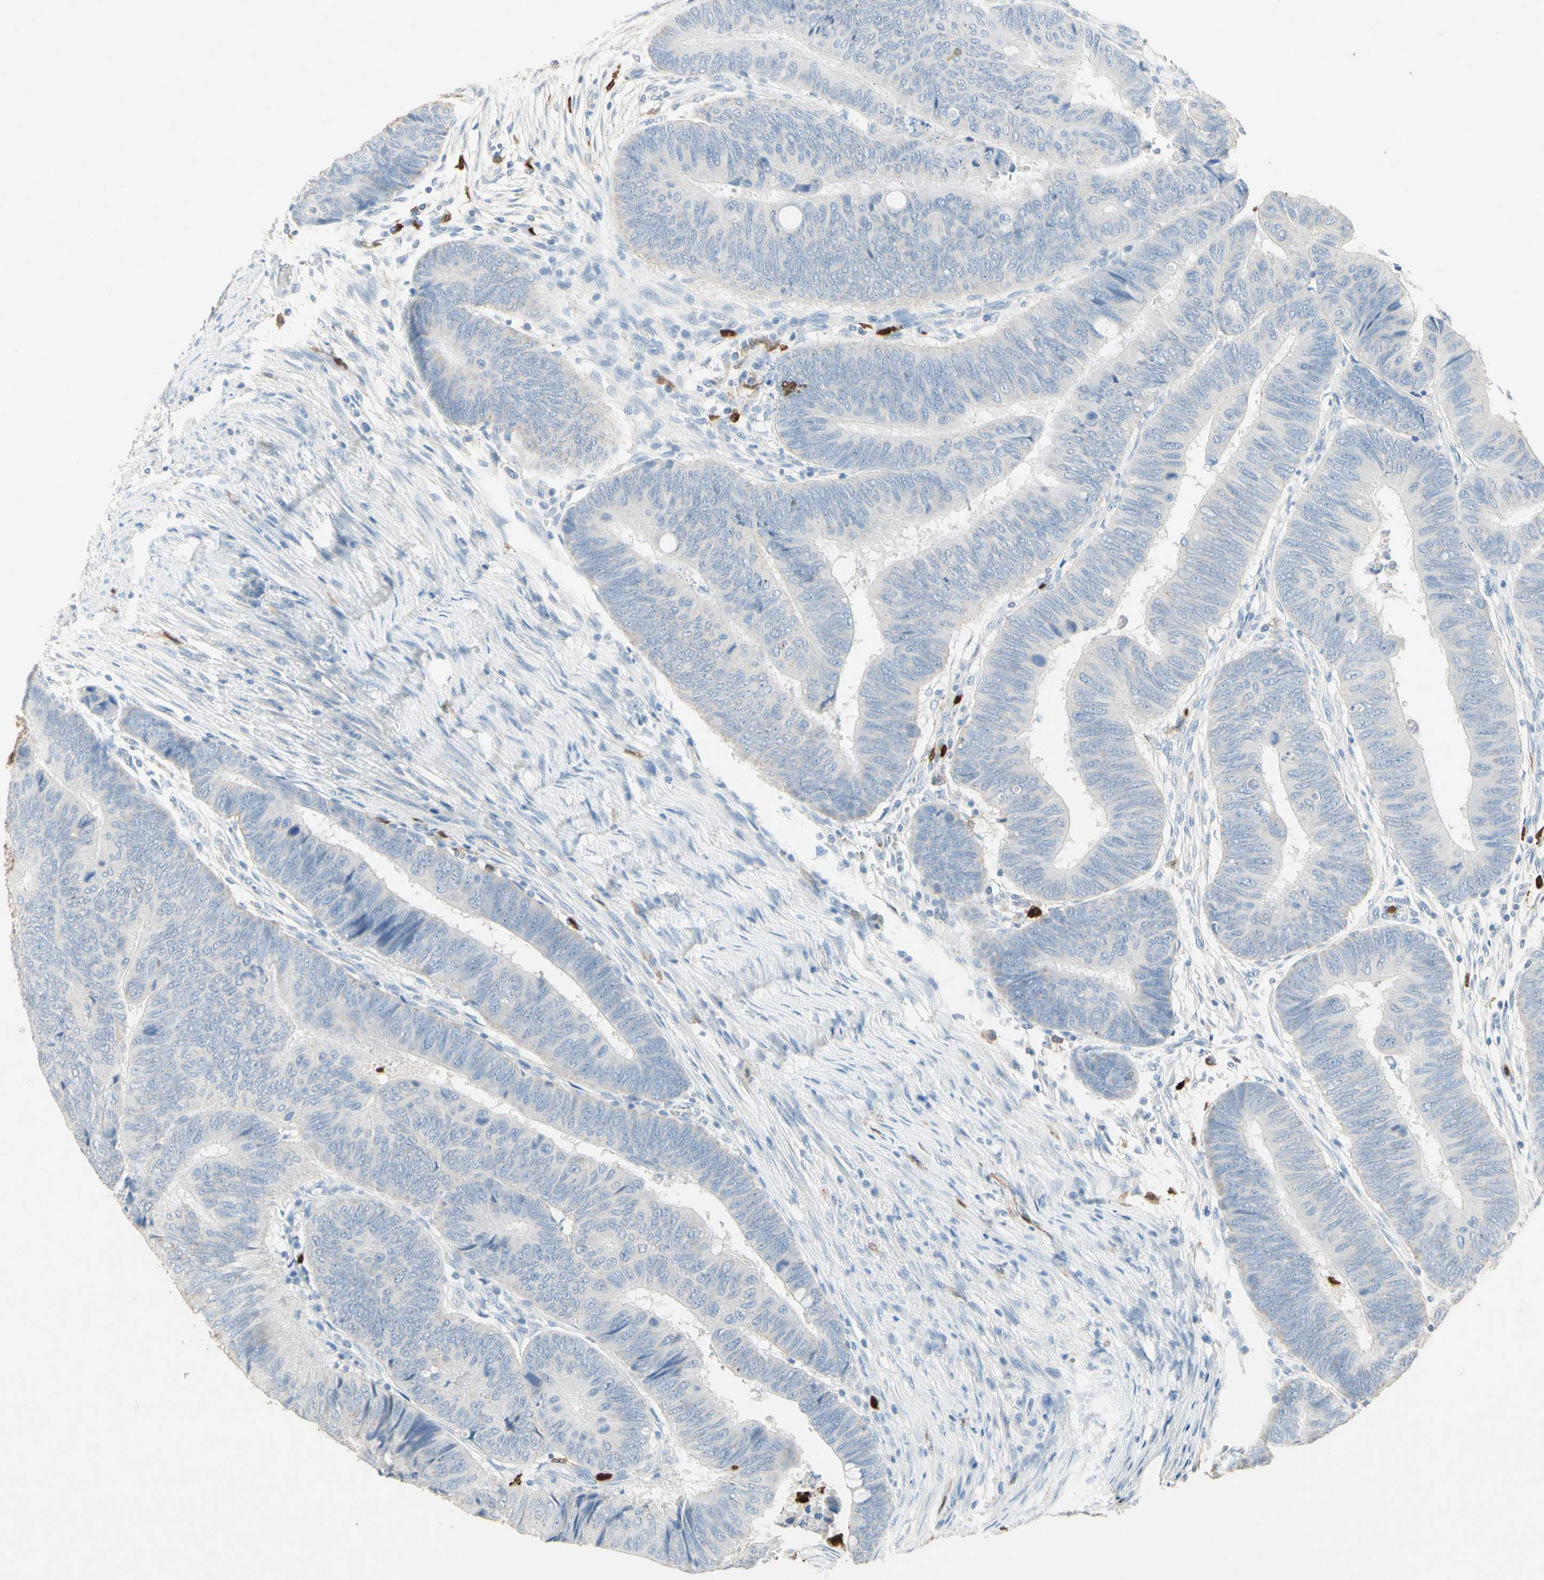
{"staining": {"intensity": "negative", "quantity": "none", "location": "none"}, "tissue": "colorectal cancer", "cell_type": "Tumor cells", "image_type": "cancer", "snomed": [{"axis": "morphology", "description": "Normal tissue, NOS"}, {"axis": "morphology", "description": "Adenocarcinoma, NOS"}, {"axis": "topography", "description": "Rectum"}, {"axis": "topography", "description": "Peripheral nerve tissue"}], "caption": "Protein analysis of colorectal cancer reveals no significant staining in tumor cells.", "gene": "NFKBIZ", "patient": {"sex": "male", "age": 92}}